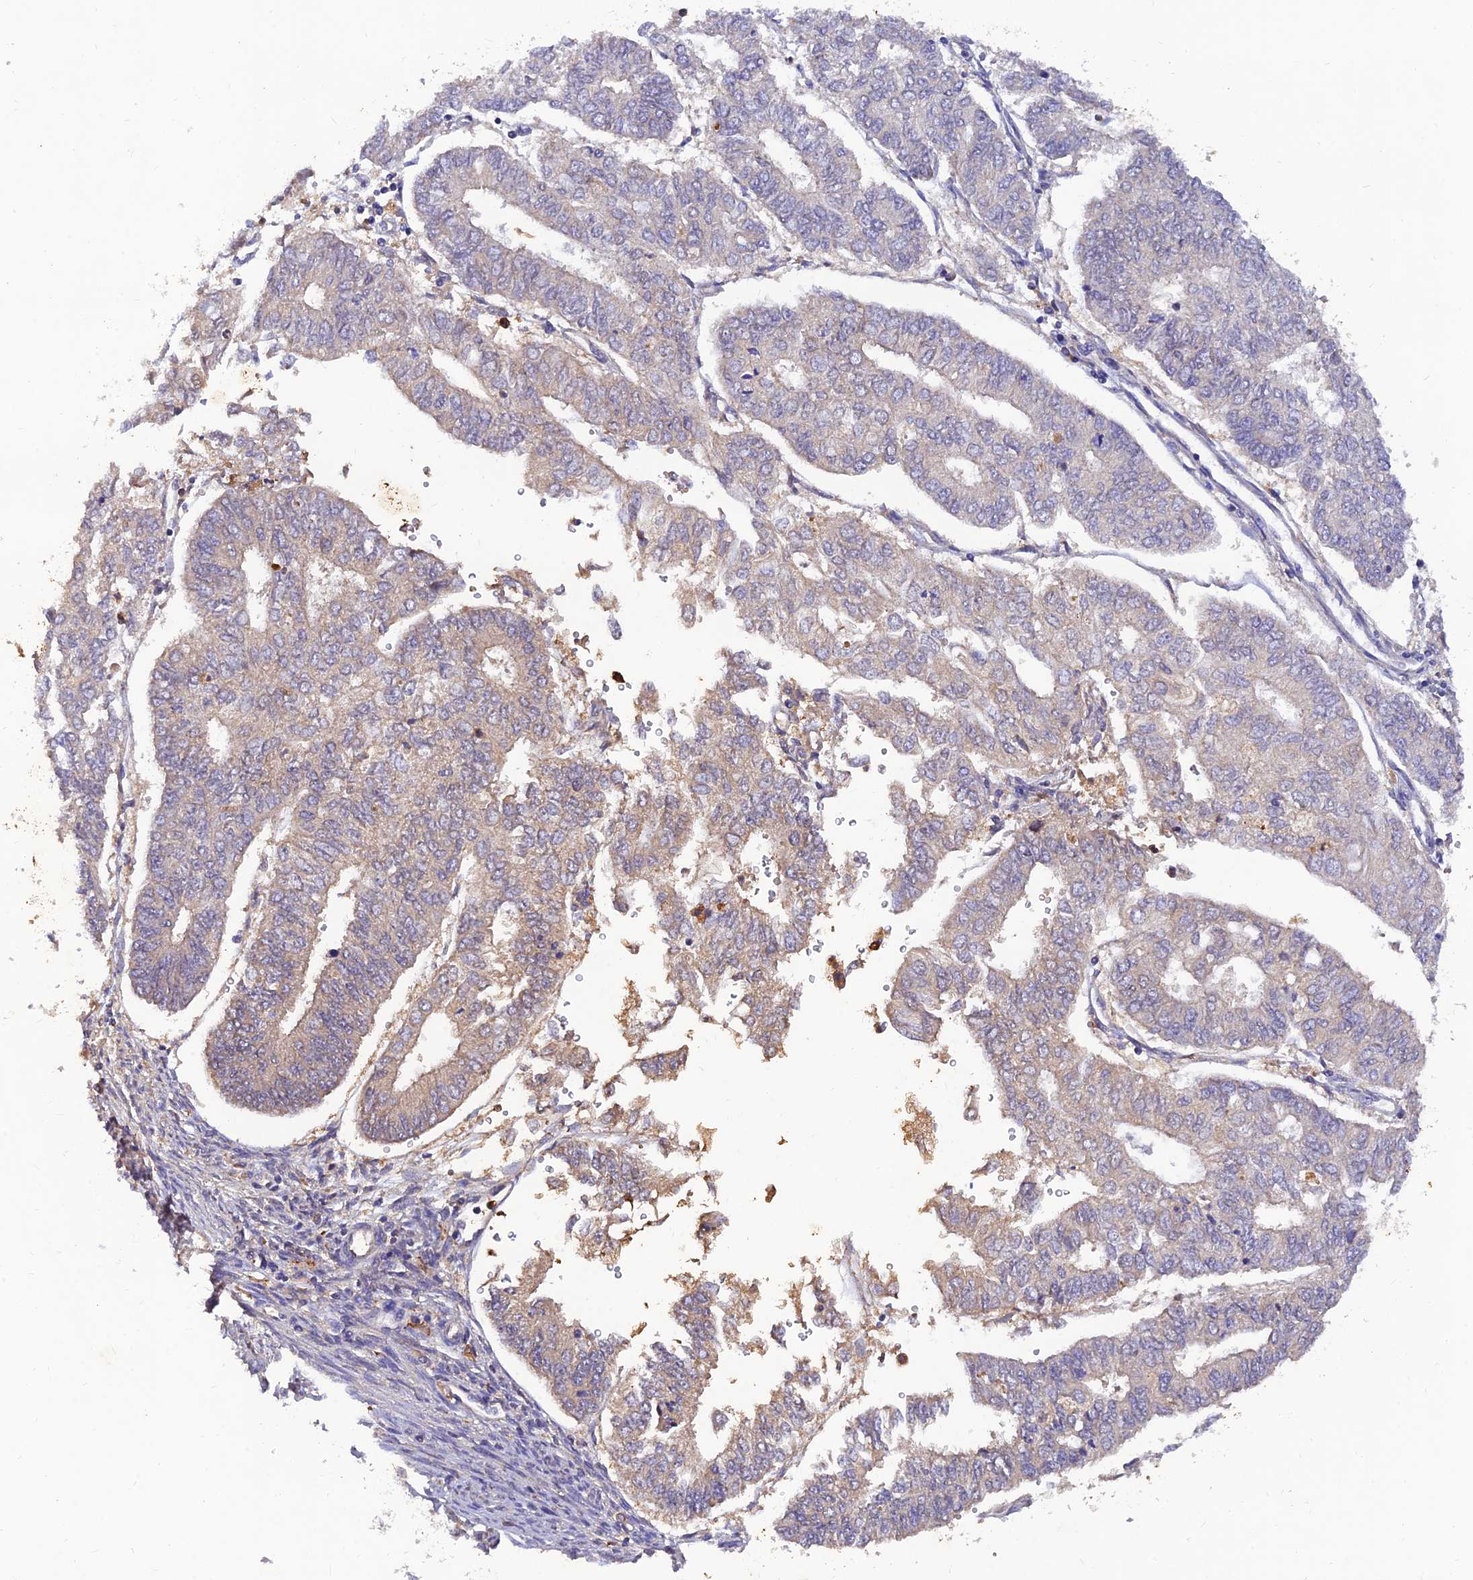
{"staining": {"intensity": "weak", "quantity": "<25%", "location": "cytoplasmic/membranous"}, "tissue": "endometrial cancer", "cell_type": "Tumor cells", "image_type": "cancer", "snomed": [{"axis": "morphology", "description": "Adenocarcinoma, NOS"}, {"axis": "topography", "description": "Endometrium"}], "caption": "High magnification brightfield microscopy of adenocarcinoma (endometrial) stained with DAB (3,3'-diaminobenzidine) (brown) and counterstained with hematoxylin (blue): tumor cells show no significant staining.", "gene": "ACSM5", "patient": {"sex": "female", "age": 68}}